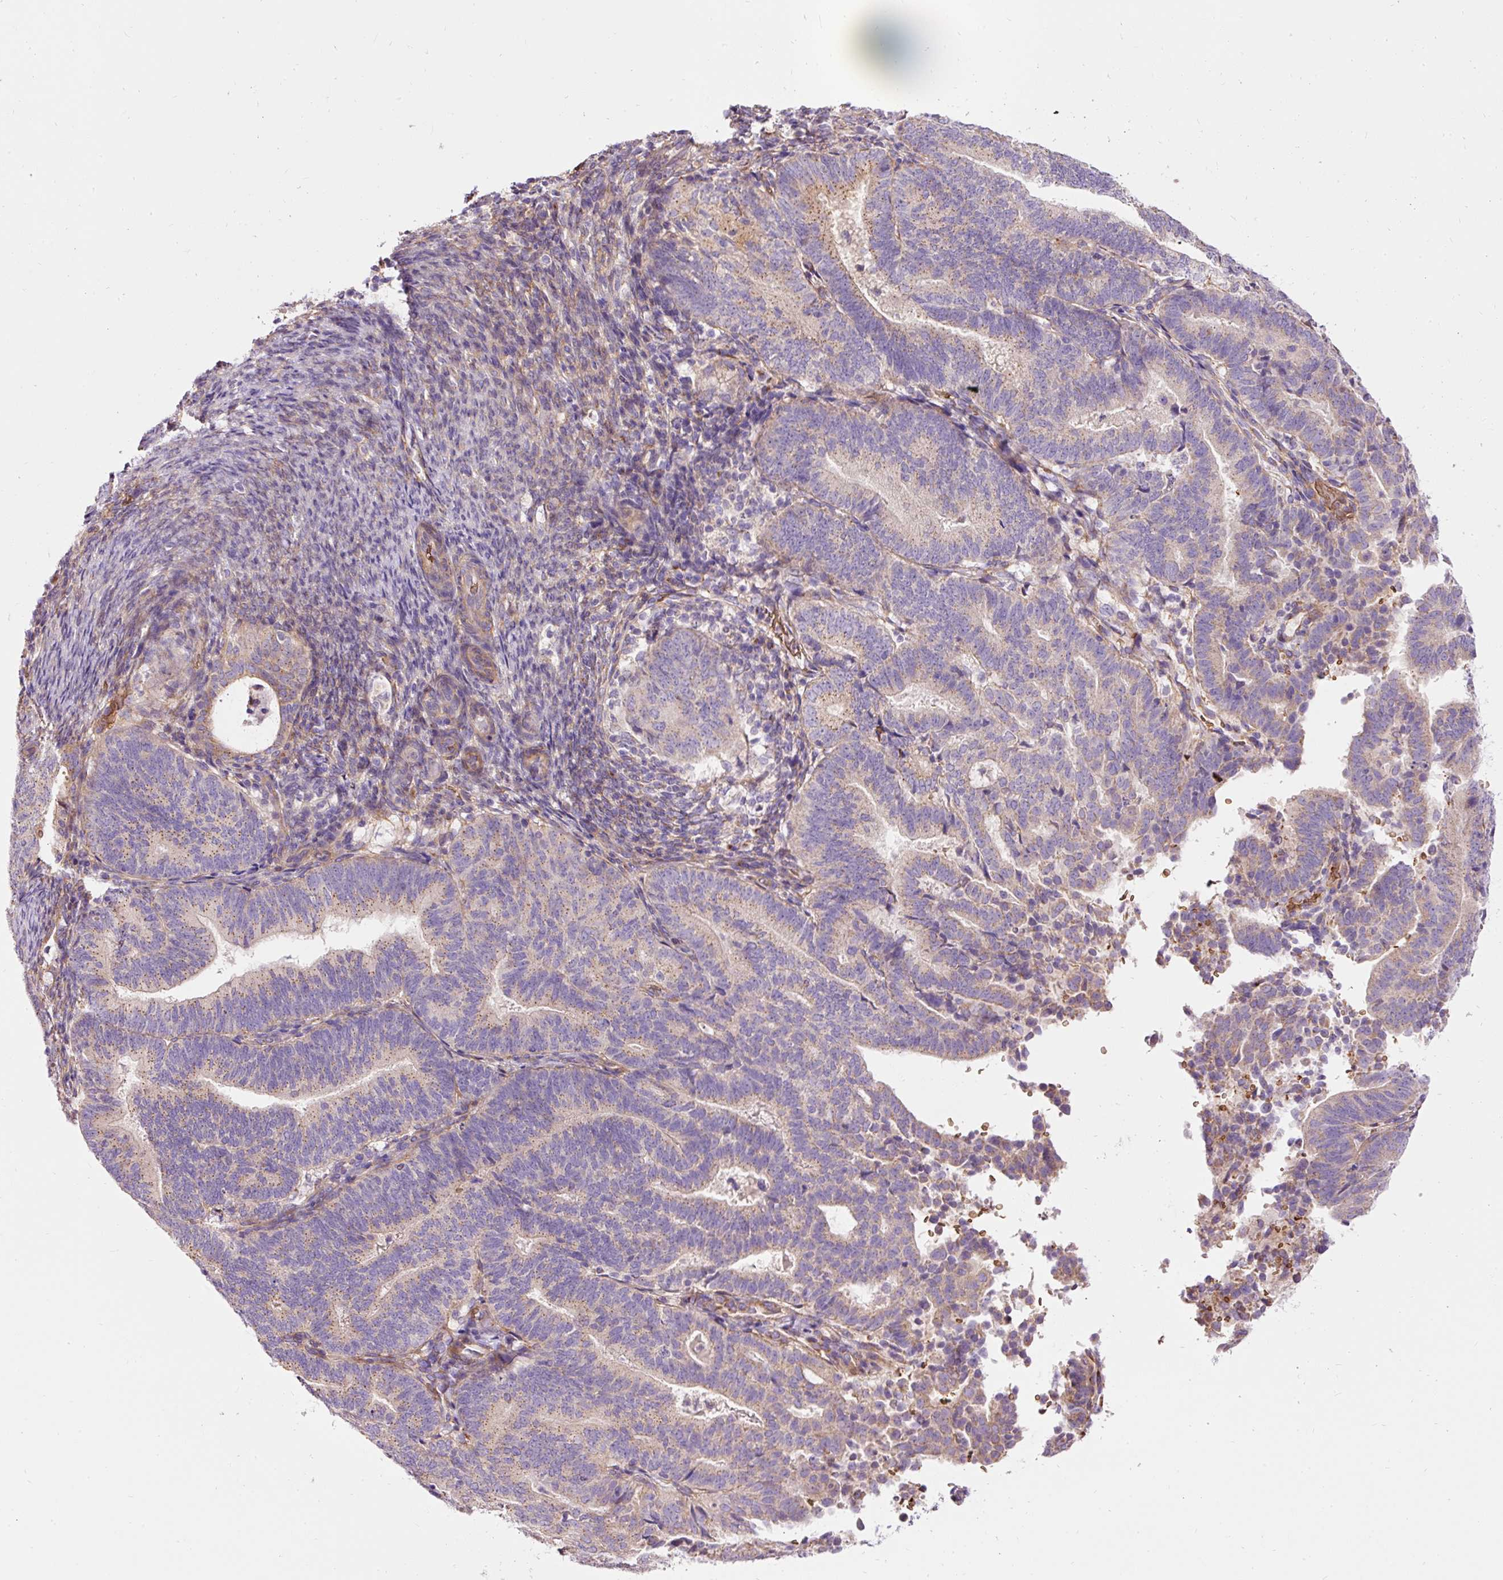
{"staining": {"intensity": "weak", "quantity": ">75%", "location": "cytoplasmic/membranous"}, "tissue": "endometrial cancer", "cell_type": "Tumor cells", "image_type": "cancer", "snomed": [{"axis": "morphology", "description": "Adenocarcinoma, NOS"}, {"axis": "topography", "description": "Endometrium"}], "caption": "This image reveals immunohistochemistry staining of human endometrial cancer, with low weak cytoplasmic/membranous expression in about >75% of tumor cells.", "gene": "PRRC2A", "patient": {"sex": "female", "age": 70}}